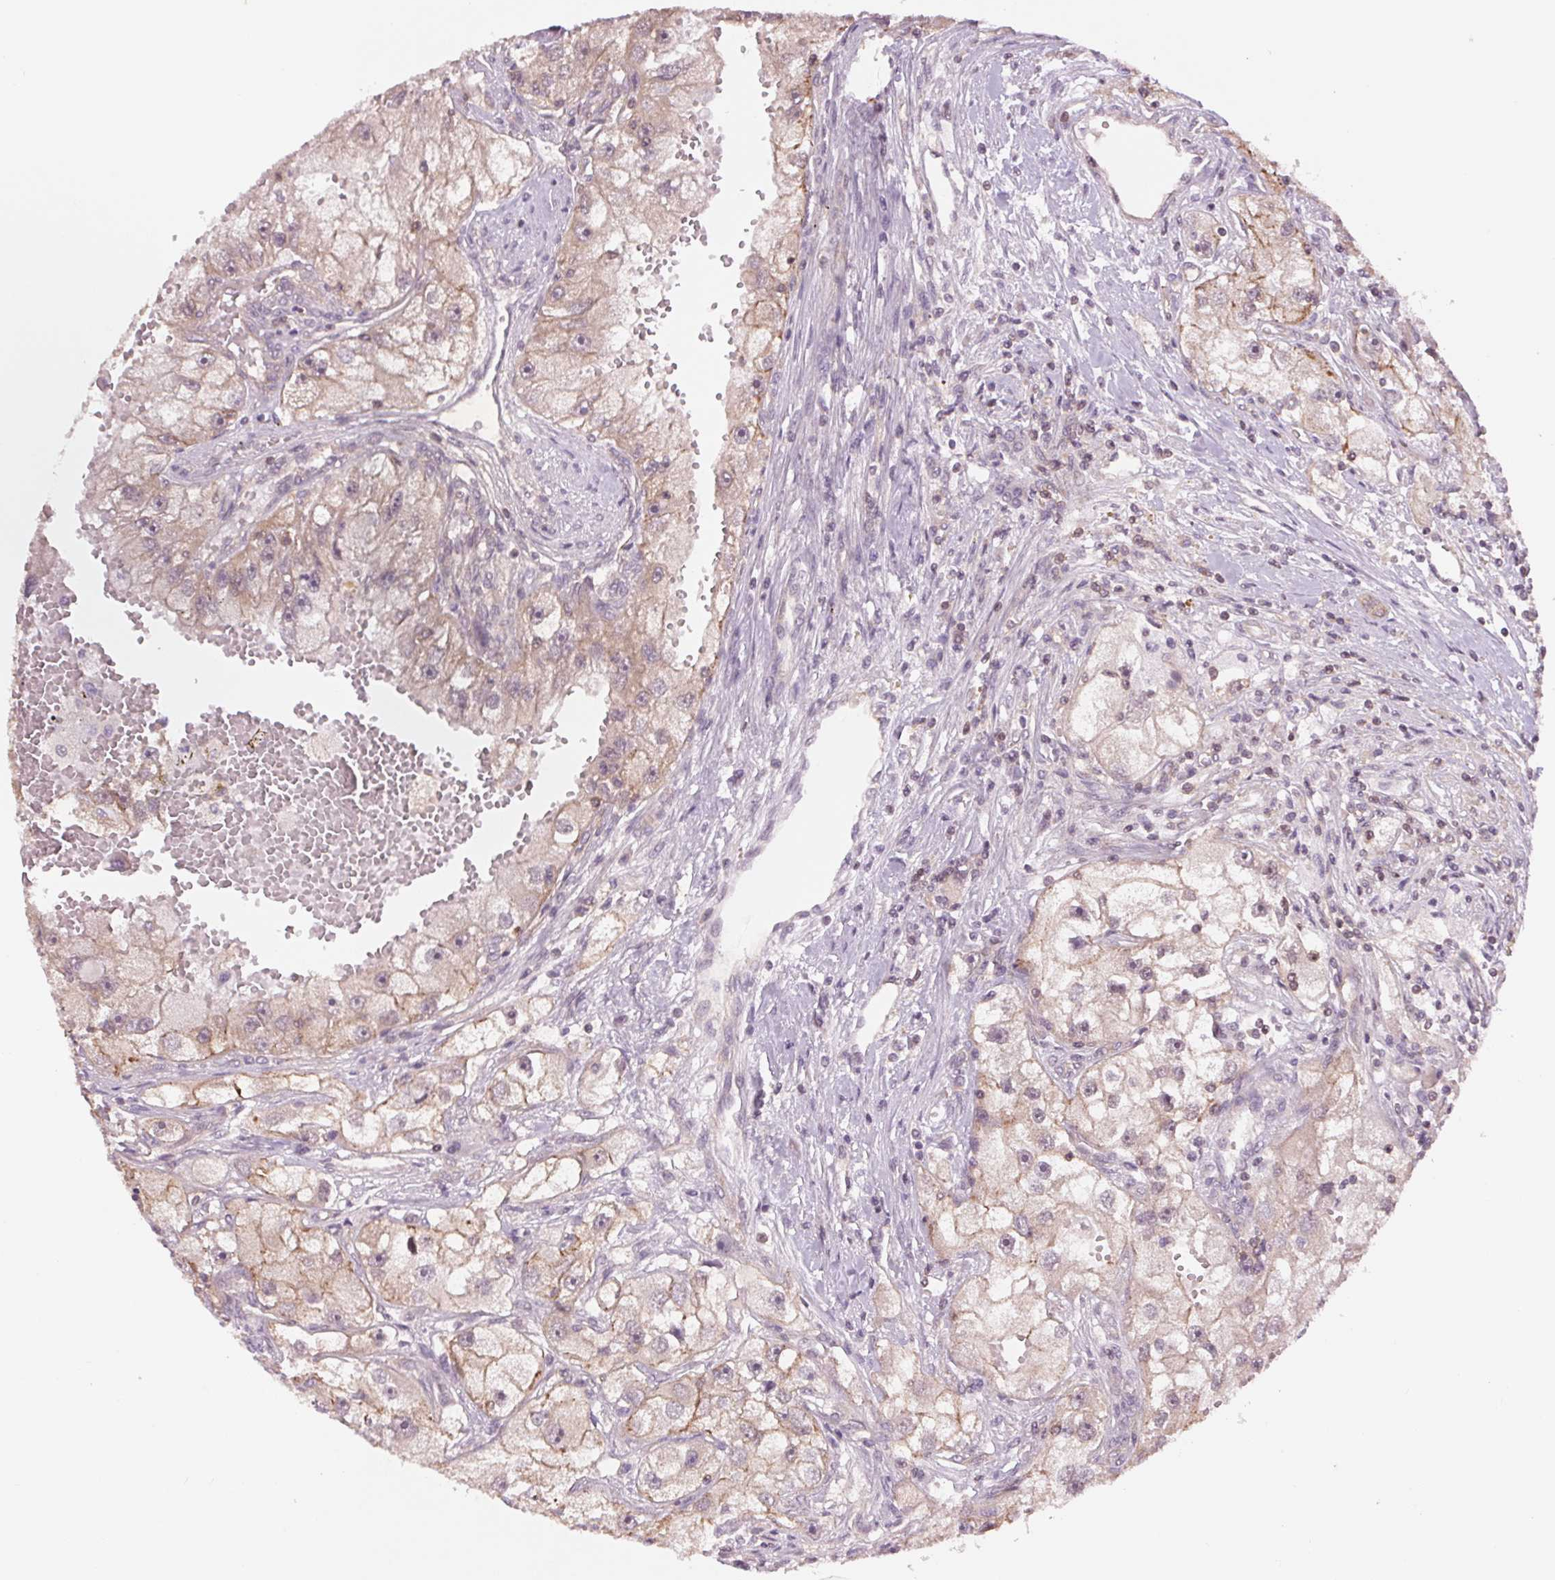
{"staining": {"intensity": "weak", "quantity": "<25%", "location": "cytoplasmic/membranous"}, "tissue": "renal cancer", "cell_type": "Tumor cells", "image_type": "cancer", "snomed": [{"axis": "morphology", "description": "Adenocarcinoma, NOS"}, {"axis": "topography", "description": "Kidney"}], "caption": "IHC histopathology image of neoplastic tissue: human adenocarcinoma (renal) stained with DAB (3,3'-diaminobenzidine) demonstrates no significant protein expression in tumor cells.", "gene": "SH3RF2", "patient": {"sex": "male", "age": 63}}